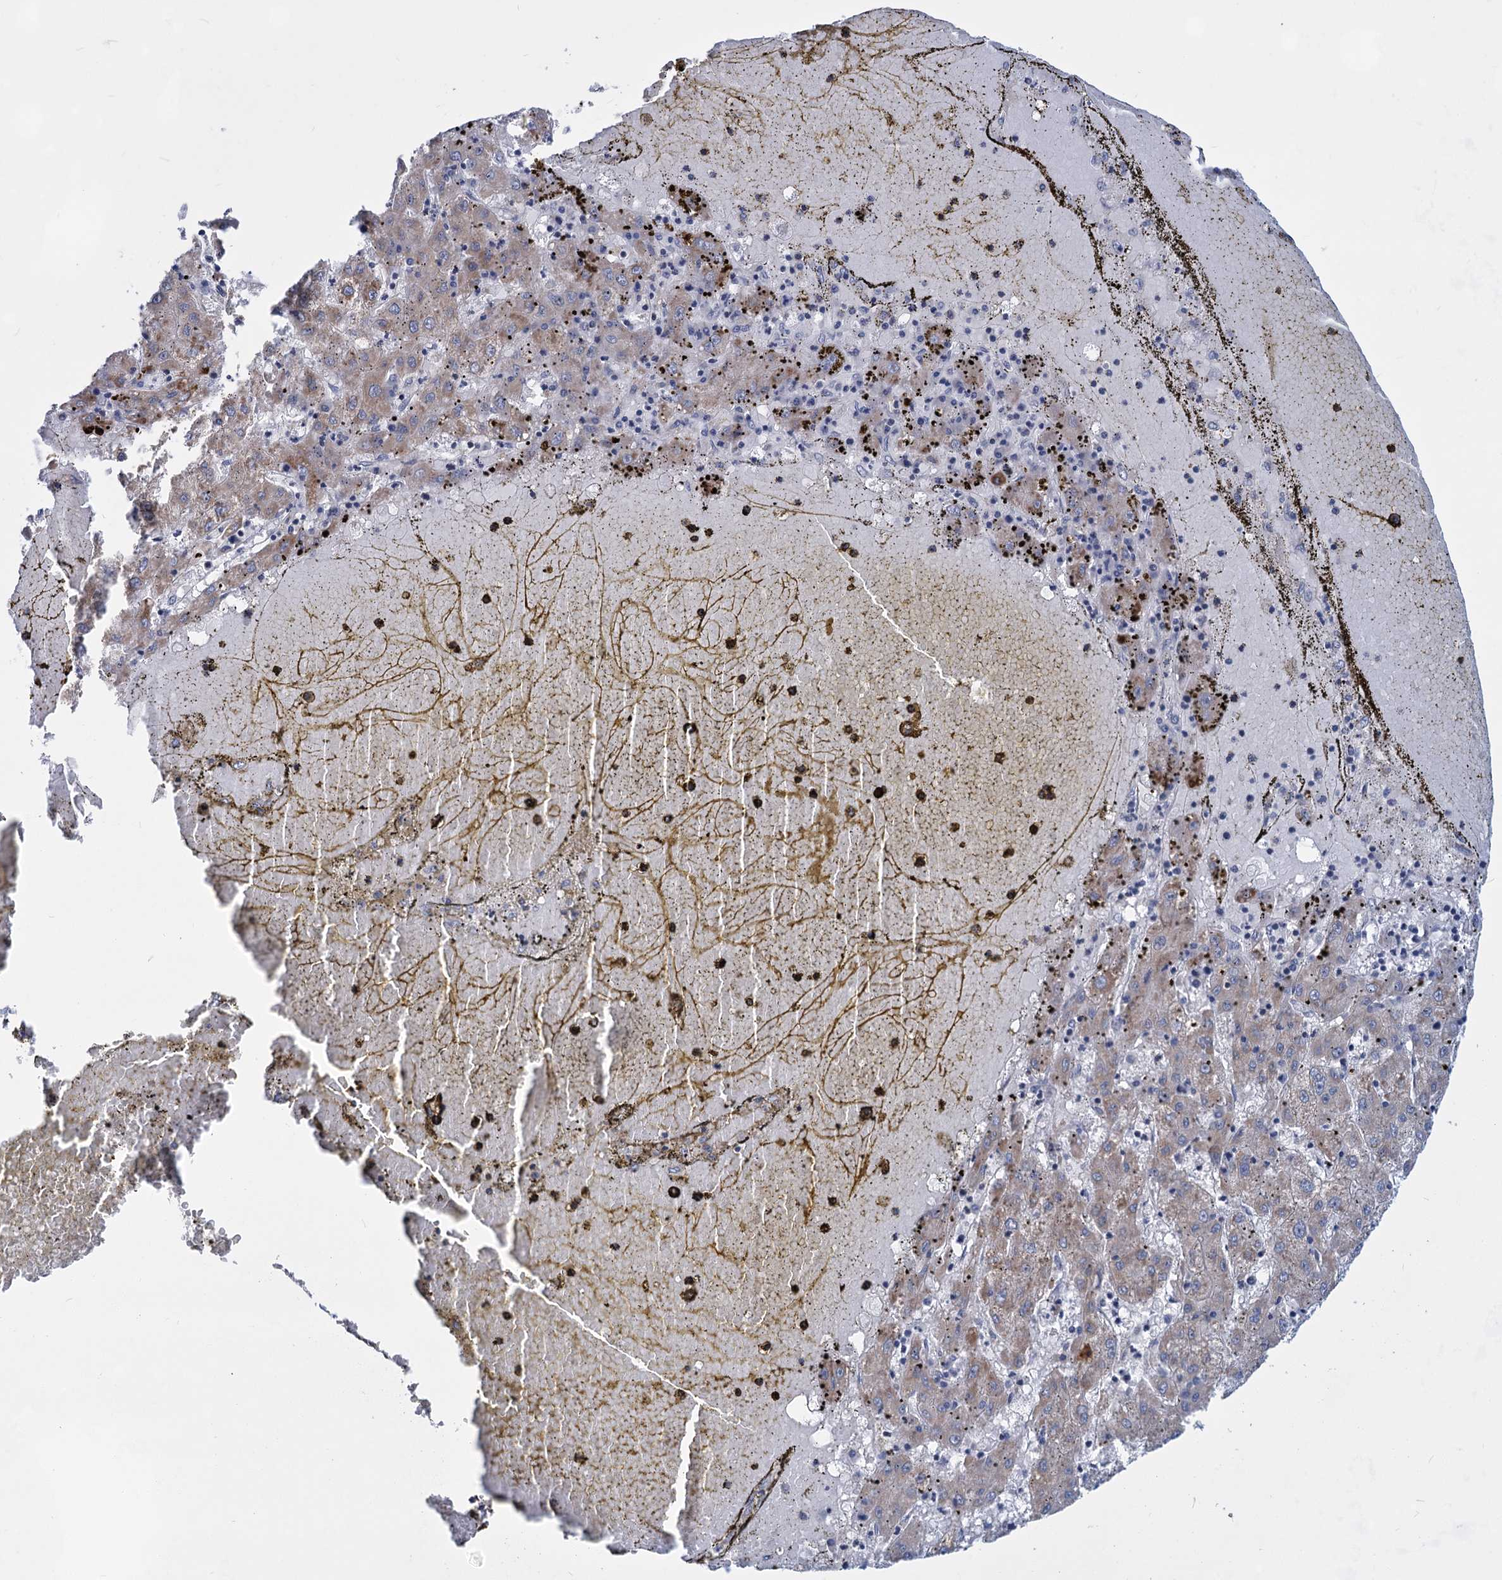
{"staining": {"intensity": "weak", "quantity": ">75%", "location": "cytoplasmic/membranous"}, "tissue": "liver cancer", "cell_type": "Tumor cells", "image_type": "cancer", "snomed": [{"axis": "morphology", "description": "Carcinoma, Hepatocellular, NOS"}, {"axis": "topography", "description": "Liver"}], "caption": "Liver cancer stained for a protein reveals weak cytoplasmic/membranous positivity in tumor cells. The protein is shown in brown color, while the nuclei are stained blue.", "gene": "TTC17", "patient": {"sex": "male", "age": 72}}